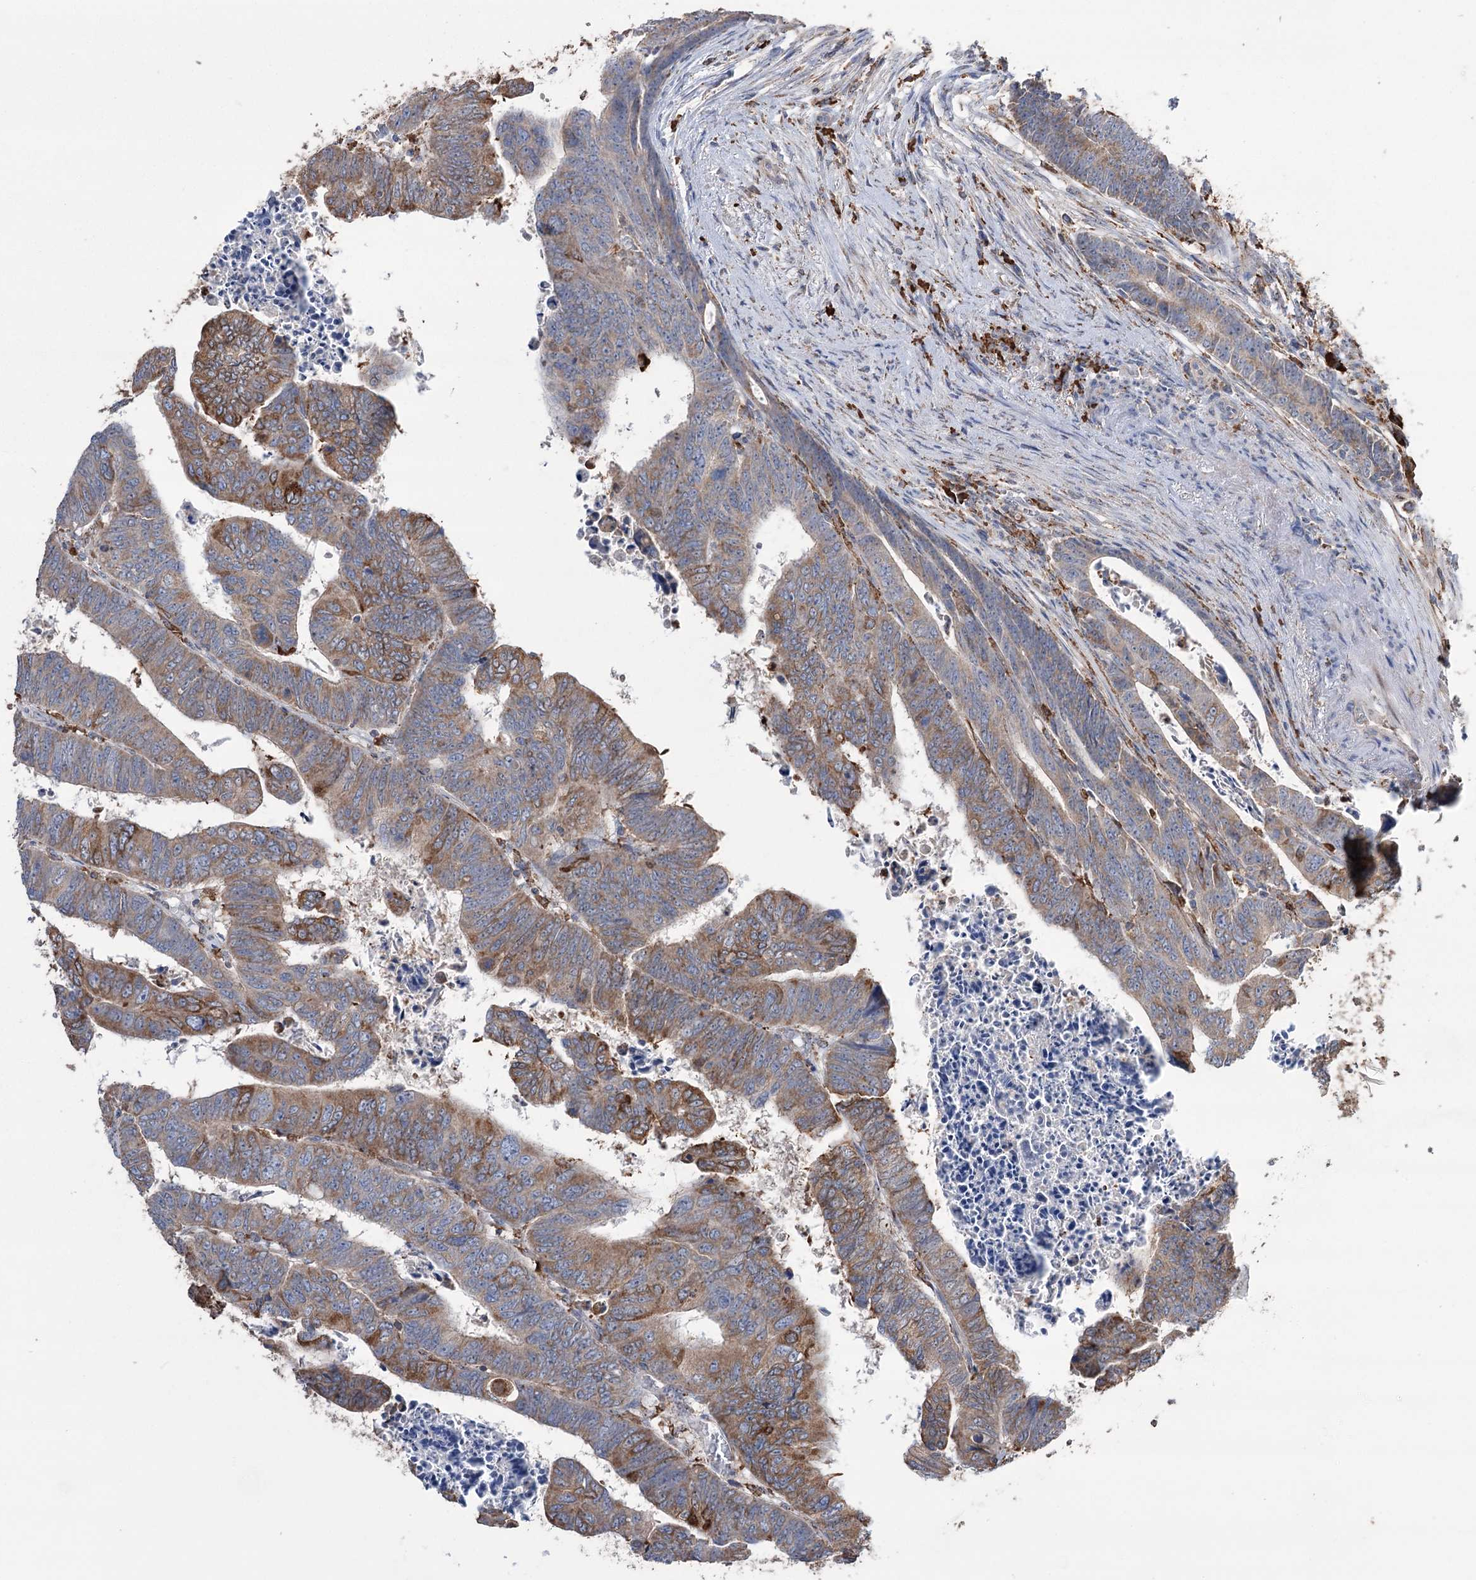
{"staining": {"intensity": "moderate", "quantity": "25%-75%", "location": "cytoplasmic/membranous"}, "tissue": "colorectal cancer", "cell_type": "Tumor cells", "image_type": "cancer", "snomed": [{"axis": "morphology", "description": "Normal tissue, NOS"}, {"axis": "morphology", "description": "Adenocarcinoma, NOS"}, {"axis": "topography", "description": "Rectum"}], "caption": "About 25%-75% of tumor cells in human colorectal cancer demonstrate moderate cytoplasmic/membranous protein positivity as visualized by brown immunohistochemical staining.", "gene": "TRIM71", "patient": {"sex": "female", "age": 65}}